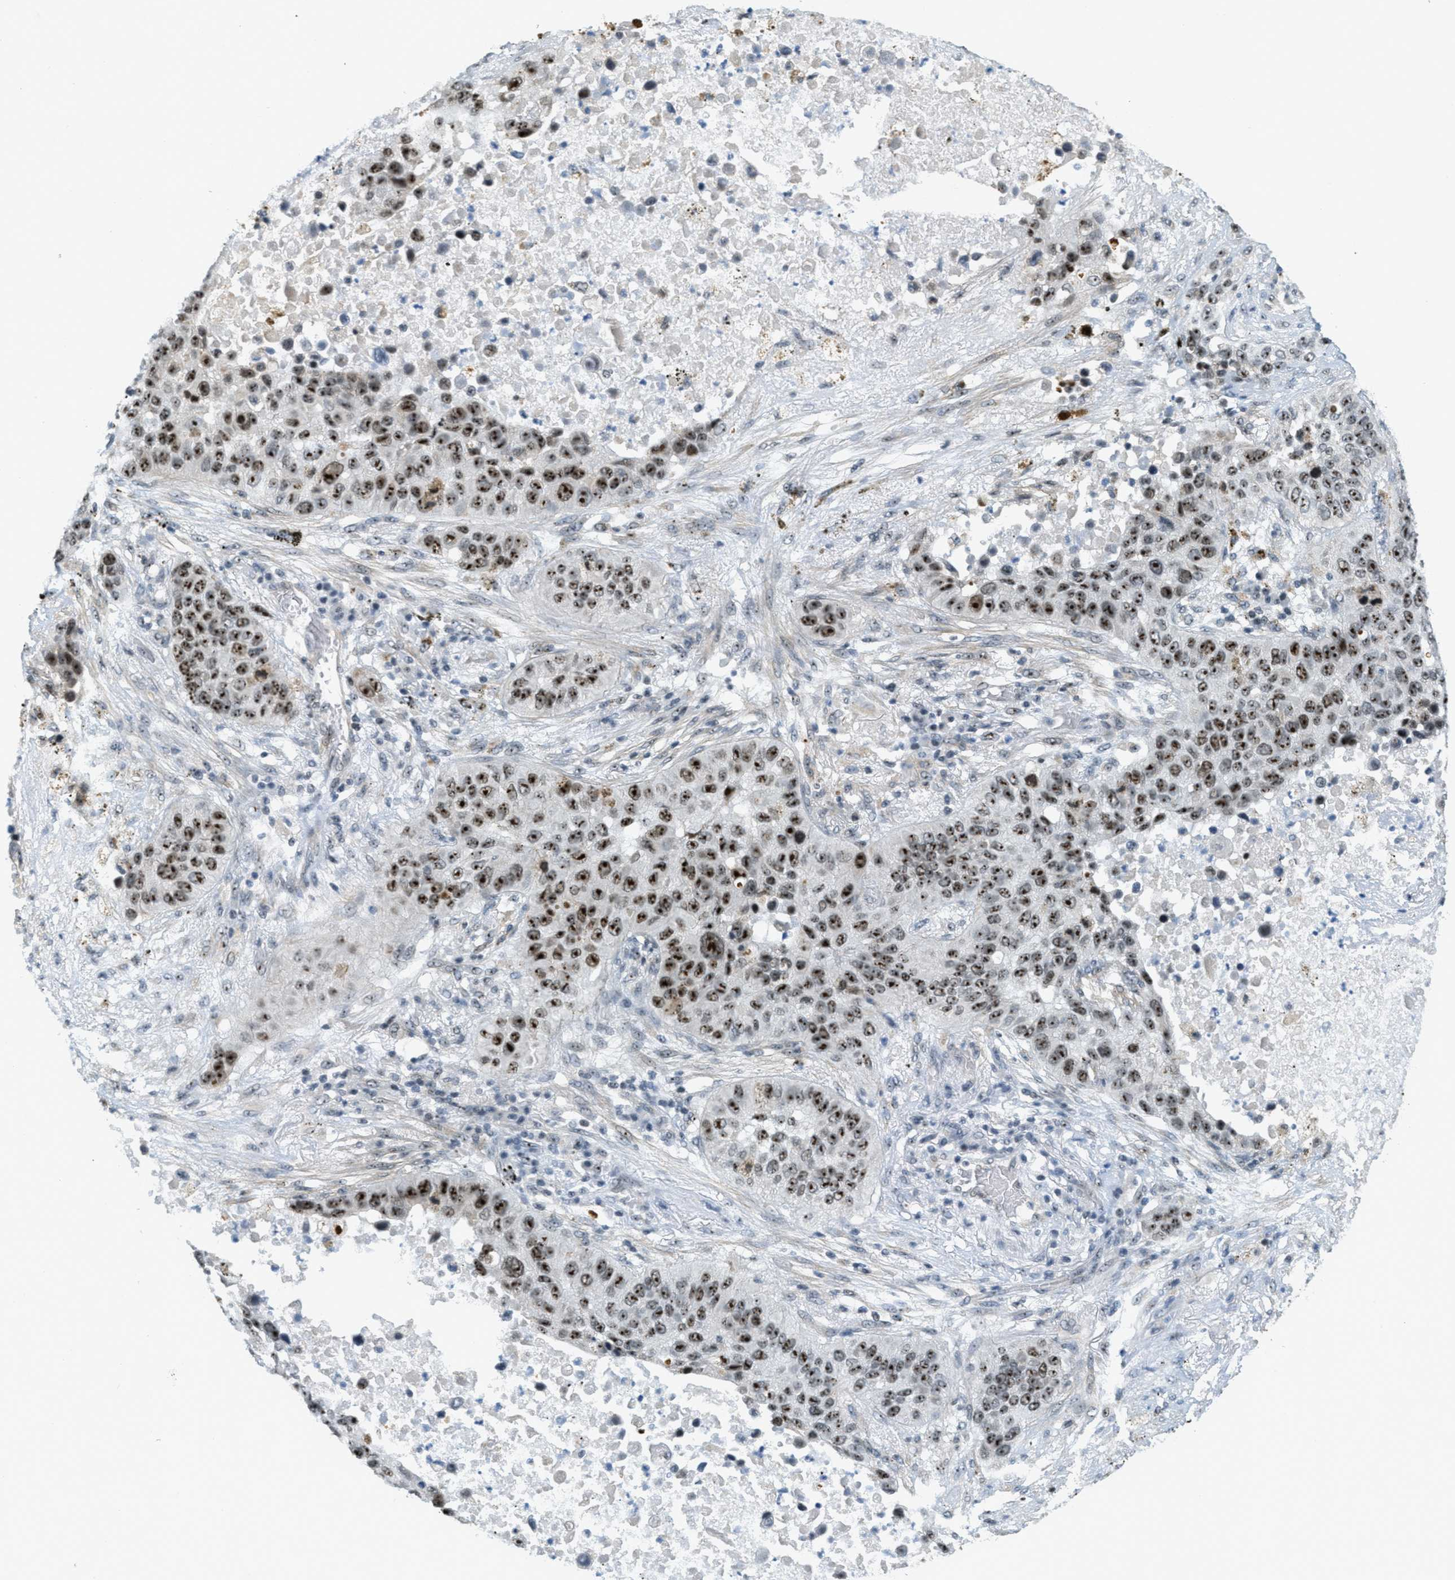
{"staining": {"intensity": "strong", "quantity": ">75%", "location": "nuclear"}, "tissue": "lung cancer", "cell_type": "Tumor cells", "image_type": "cancer", "snomed": [{"axis": "morphology", "description": "Squamous cell carcinoma, NOS"}, {"axis": "topography", "description": "Lung"}], "caption": "Tumor cells reveal high levels of strong nuclear staining in about >75% of cells in lung cancer.", "gene": "DDX47", "patient": {"sex": "male", "age": 57}}